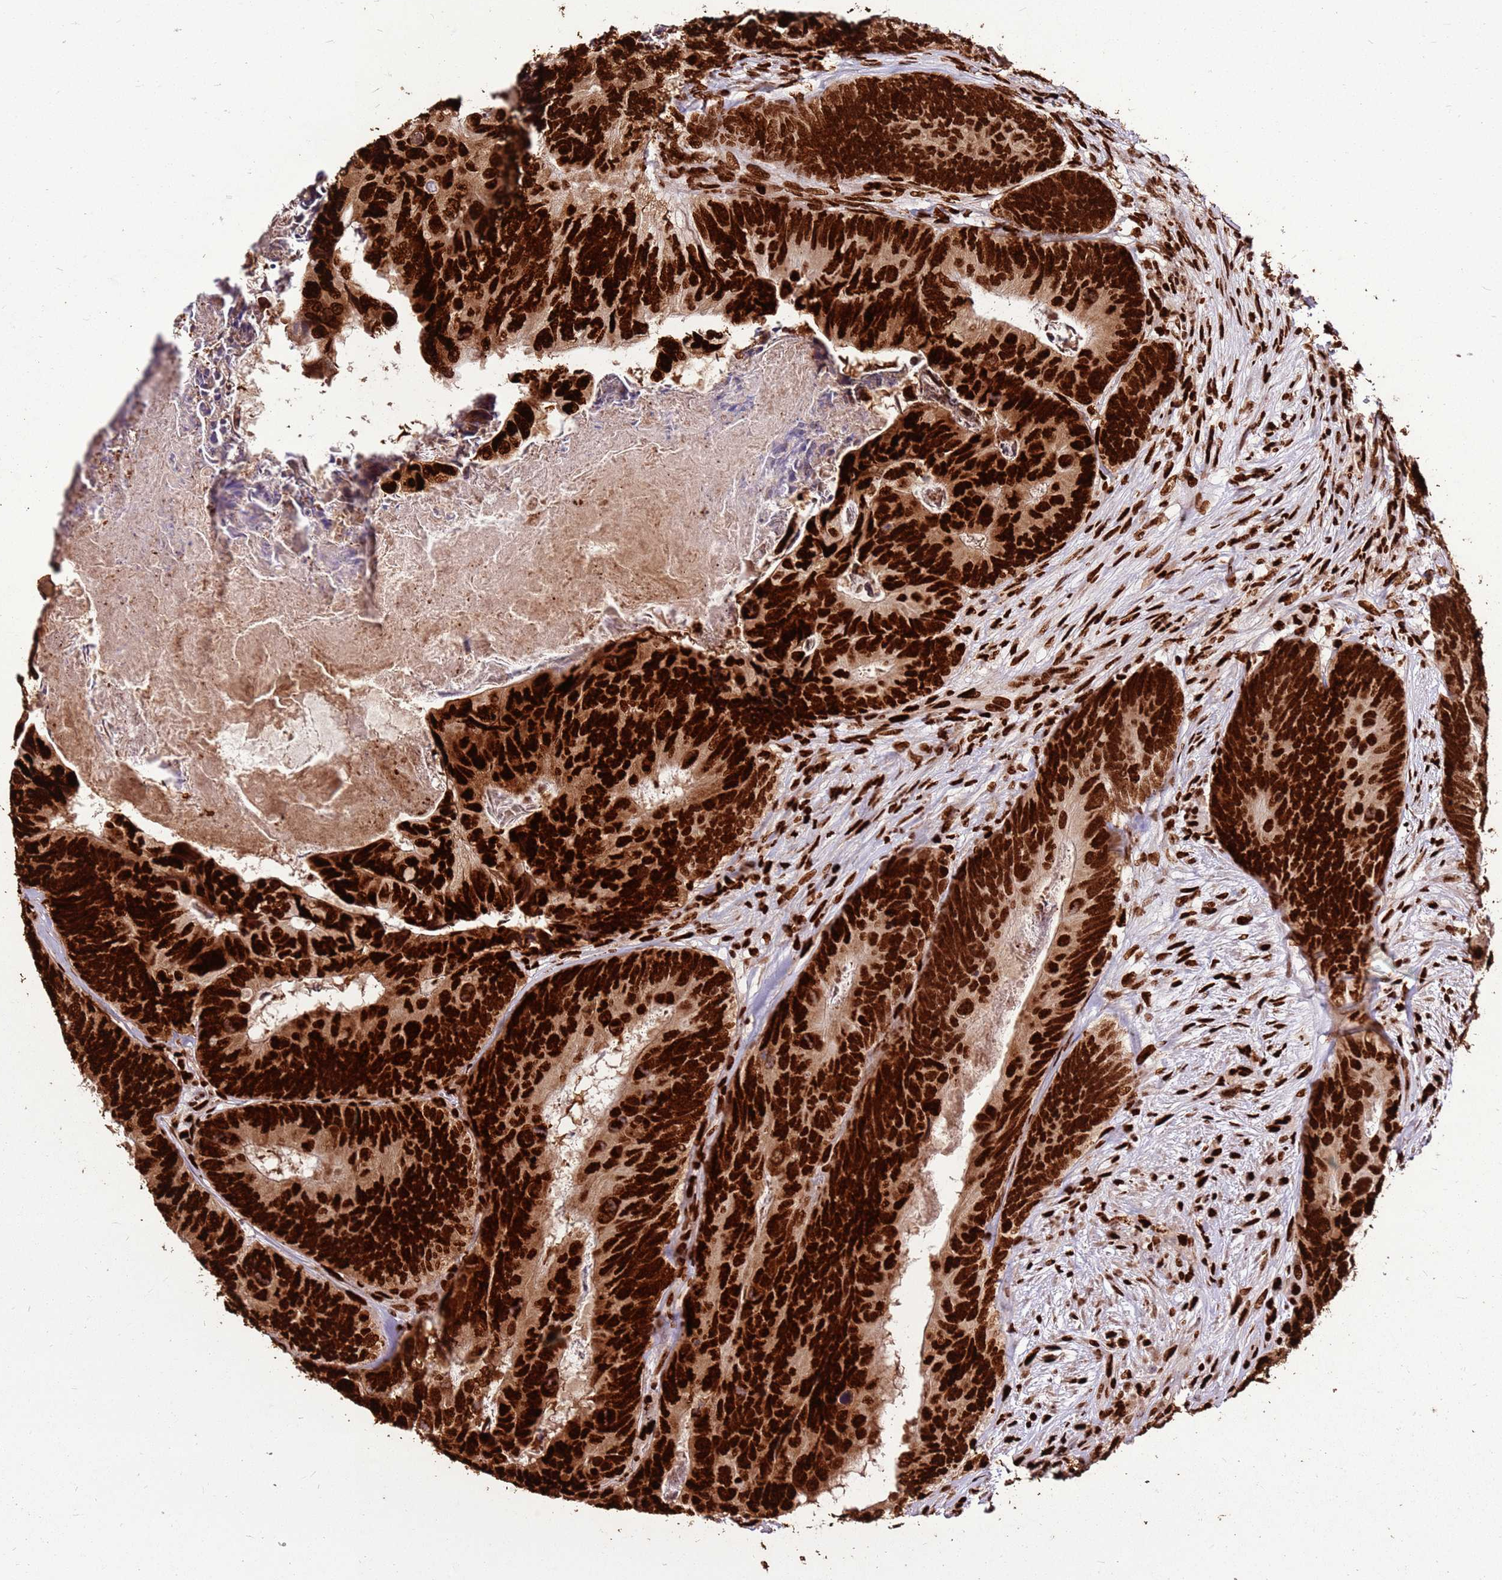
{"staining": {"intensity": "strong", "quantity": ">75%", "location": "nuclear"}, "tissue": "colorectal cancer", "cell_type": "Tumor cells", "image_type": "cancer", "snomed": [{"axis": "morphology", "description": "Adenocarcinoma, NOS"}, {"axis": "topography", "description": "Colon"}], "caption": "A high amount of strong nuclear staining is identified in about >75% of tumor cells in adenocarcinoma (colorectal) tissue.", "gene": "HNRNPAB", "patient": {"sex": "female", "age": 67}}